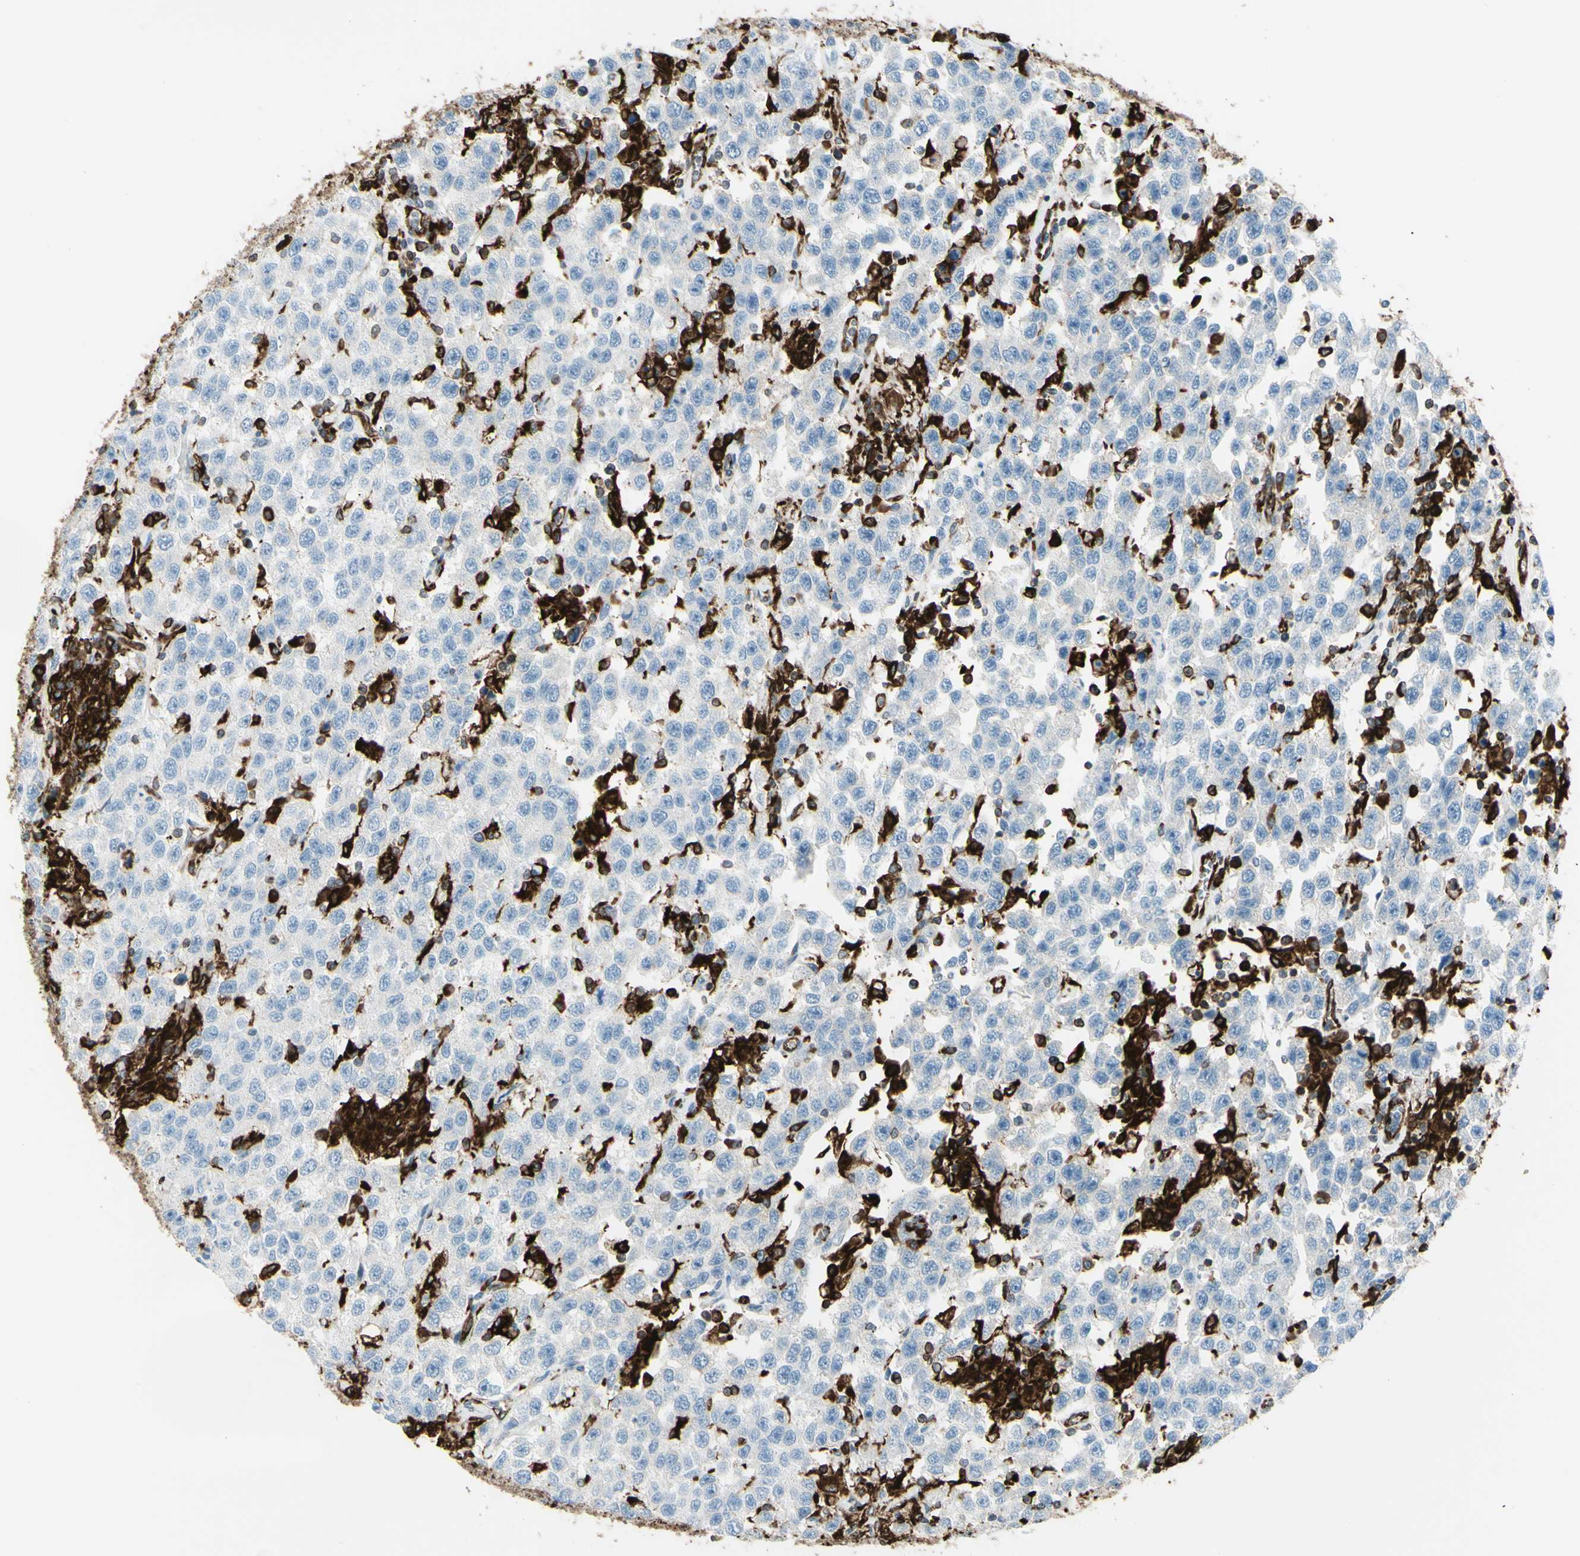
{"staining": {"intensity": "negative", "quantity": "none", "location": "none"}, "tissue": "testis cancer", "cell_type": "Tumor cells", "image_type": "cancer", "snomed": [{"axis": "morphology", "description": "Seminoma, NOS"}, {"axis": "topography", "description": "Testis"}], "caption": "High magnification brightfield microscopy of seminoma (testis) stained with DAB (brown) and counterstained with hematoxylin (blue): tumor cells show no significant staining.", "gene": "CD74", "patient": {"sex": "male", "age": 41}}